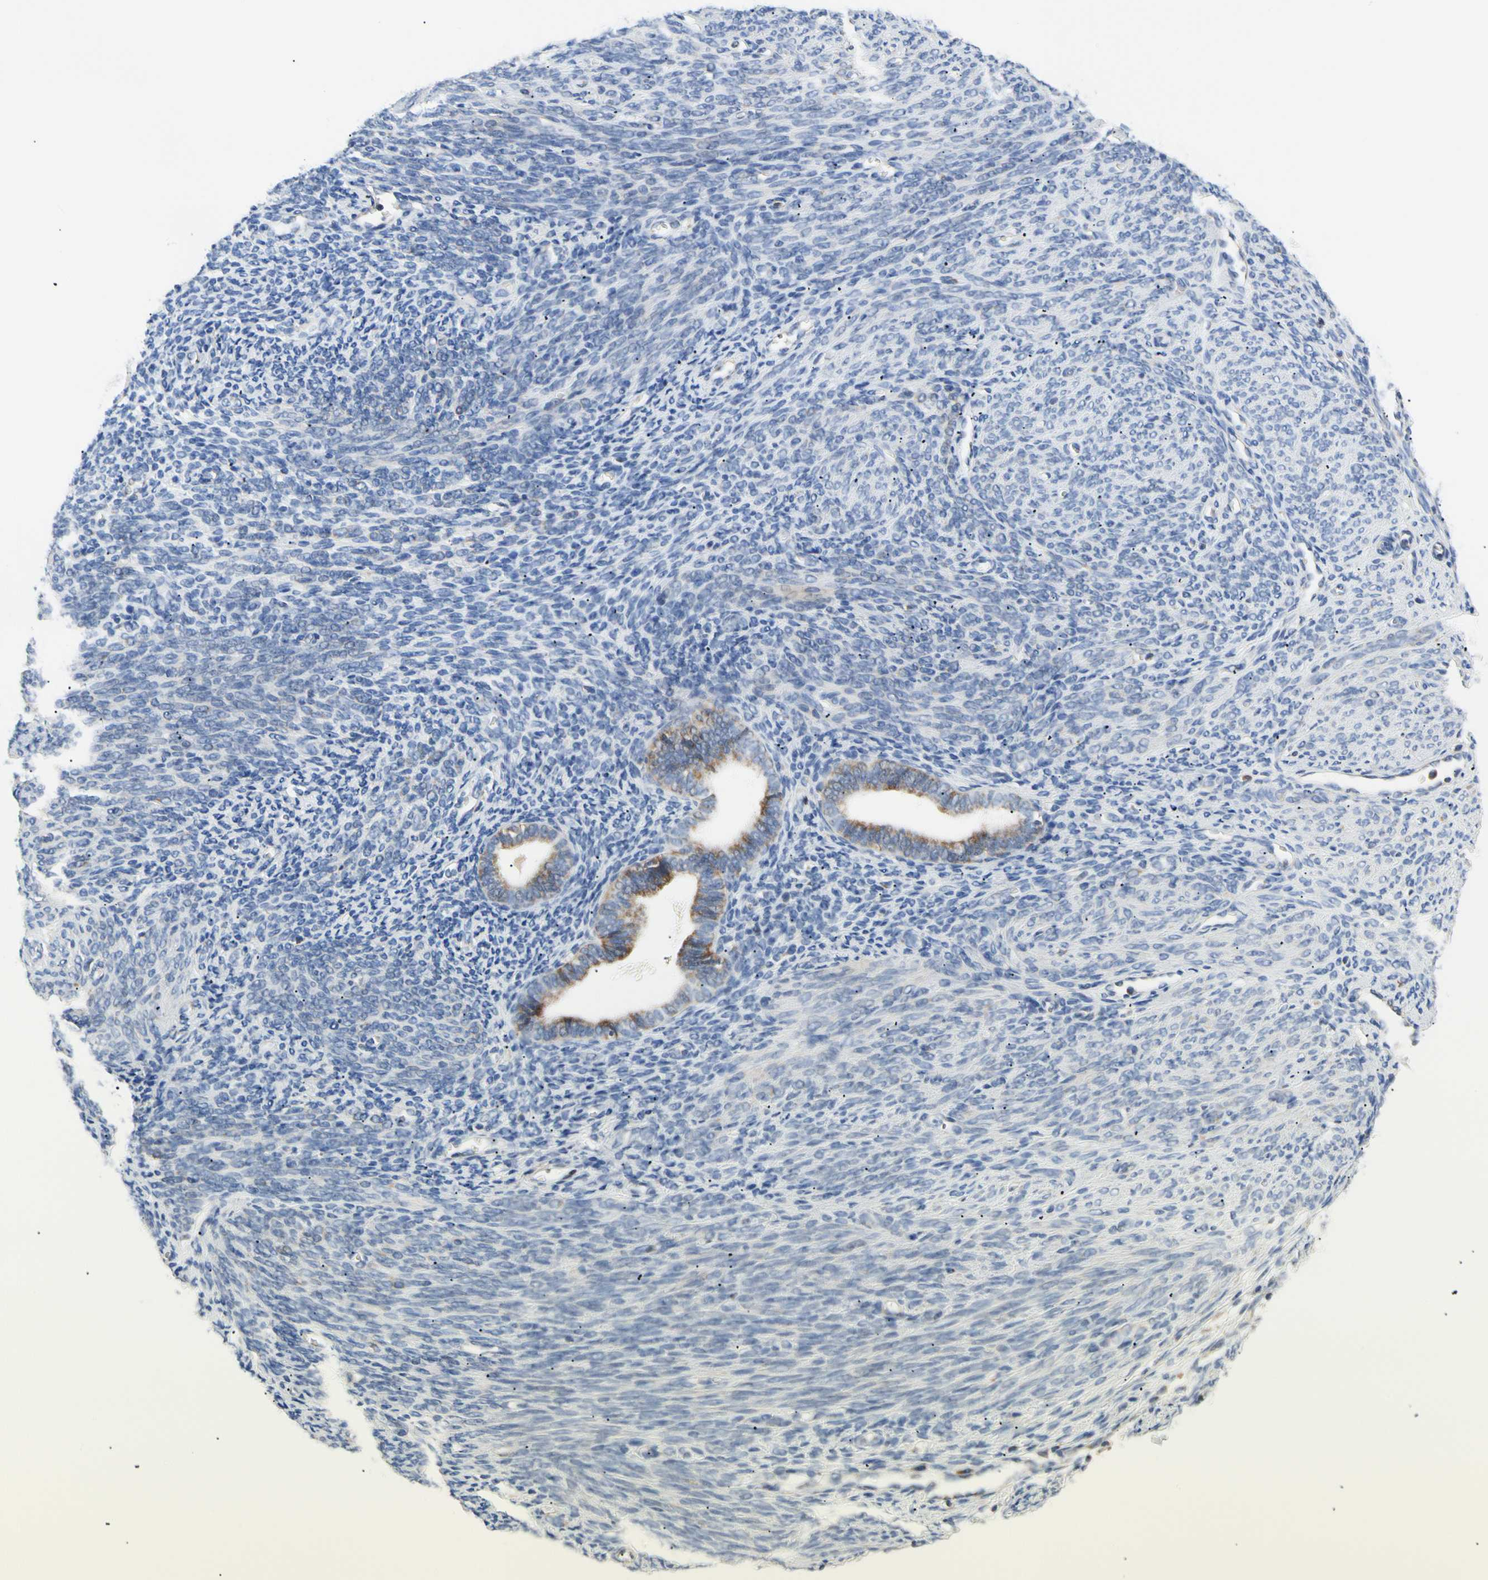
{"staining": {"intensity": "negative", "quantity": "none", "location": "none"}, "tissue": "endometrium", "cell_type": "Cells in endometrial stroma", "image_type": "normal", "snomed": [{"axis": "morphology", "description": "Normal tissue, NOS"}, {"axis": "topography", "description": "Uterus"}], "caption": "IHC photomicrograph of benign endometrium: human endometrium stained with DAB (3,3'-diaminobenzidine) displays no significant protein expression in cells in endometrial stroma.", "gene": "PLGRKT", "patient": {"sex": "female", "age": 83}}